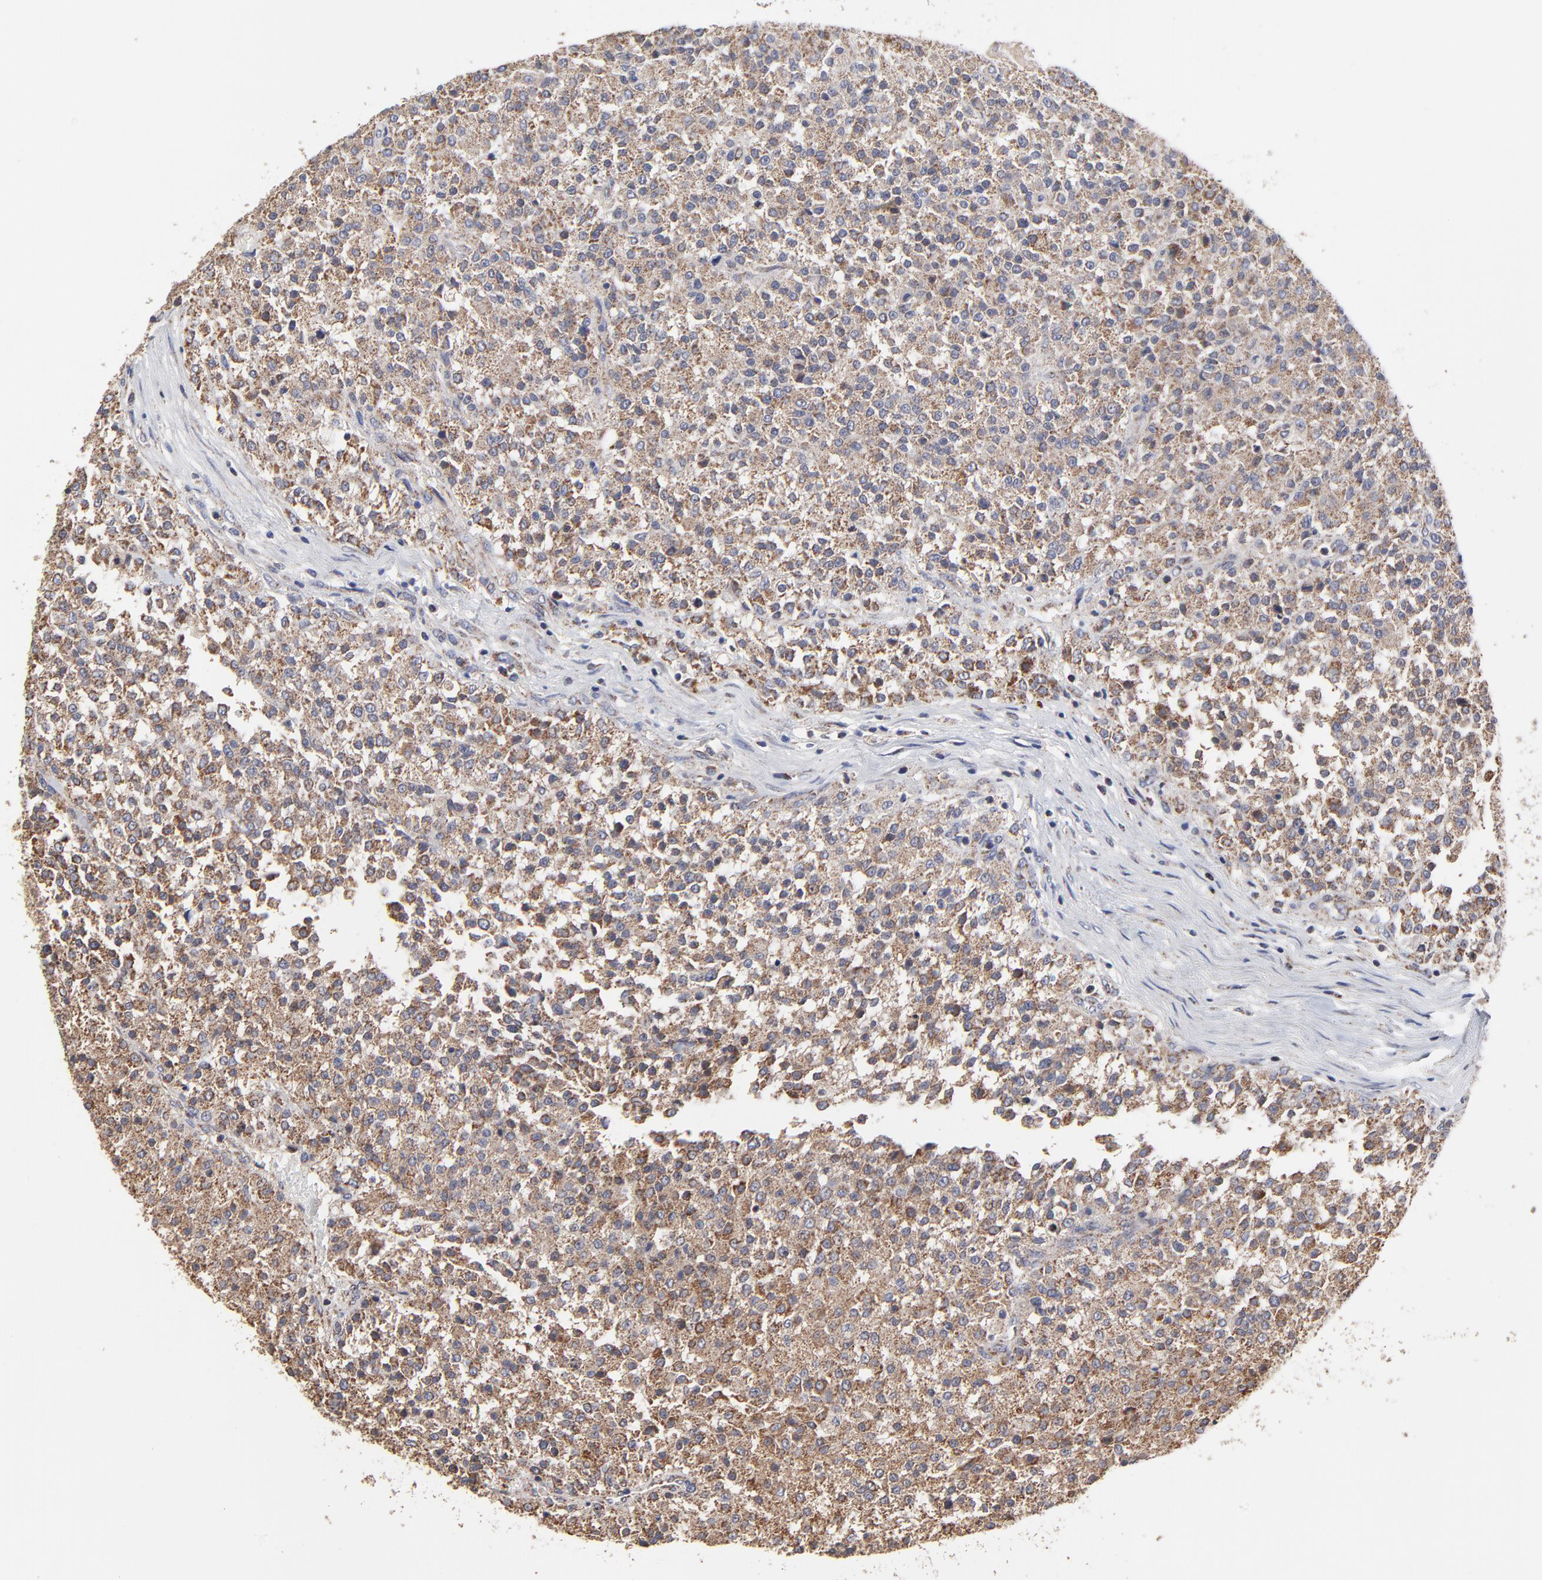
{"staining": {"intensity": "weak", "quantity": ">75%", "location": "cytoplasmic/membranous"}, "tissue": "testis cancer", "cell_type": "Tumor cells", "image_type": "cancer", "snomed": [{"axis": "morphology", "description": "Seminoma, NOS"}, {"axis": "topography", "description": "Testis"}], "caption": "Human seminoma (testis) stained with a protein marker demonstrates weak staining in tumor cells.", "gene": "ZNF550", "patient": {"sex": "male", "age": 59}}